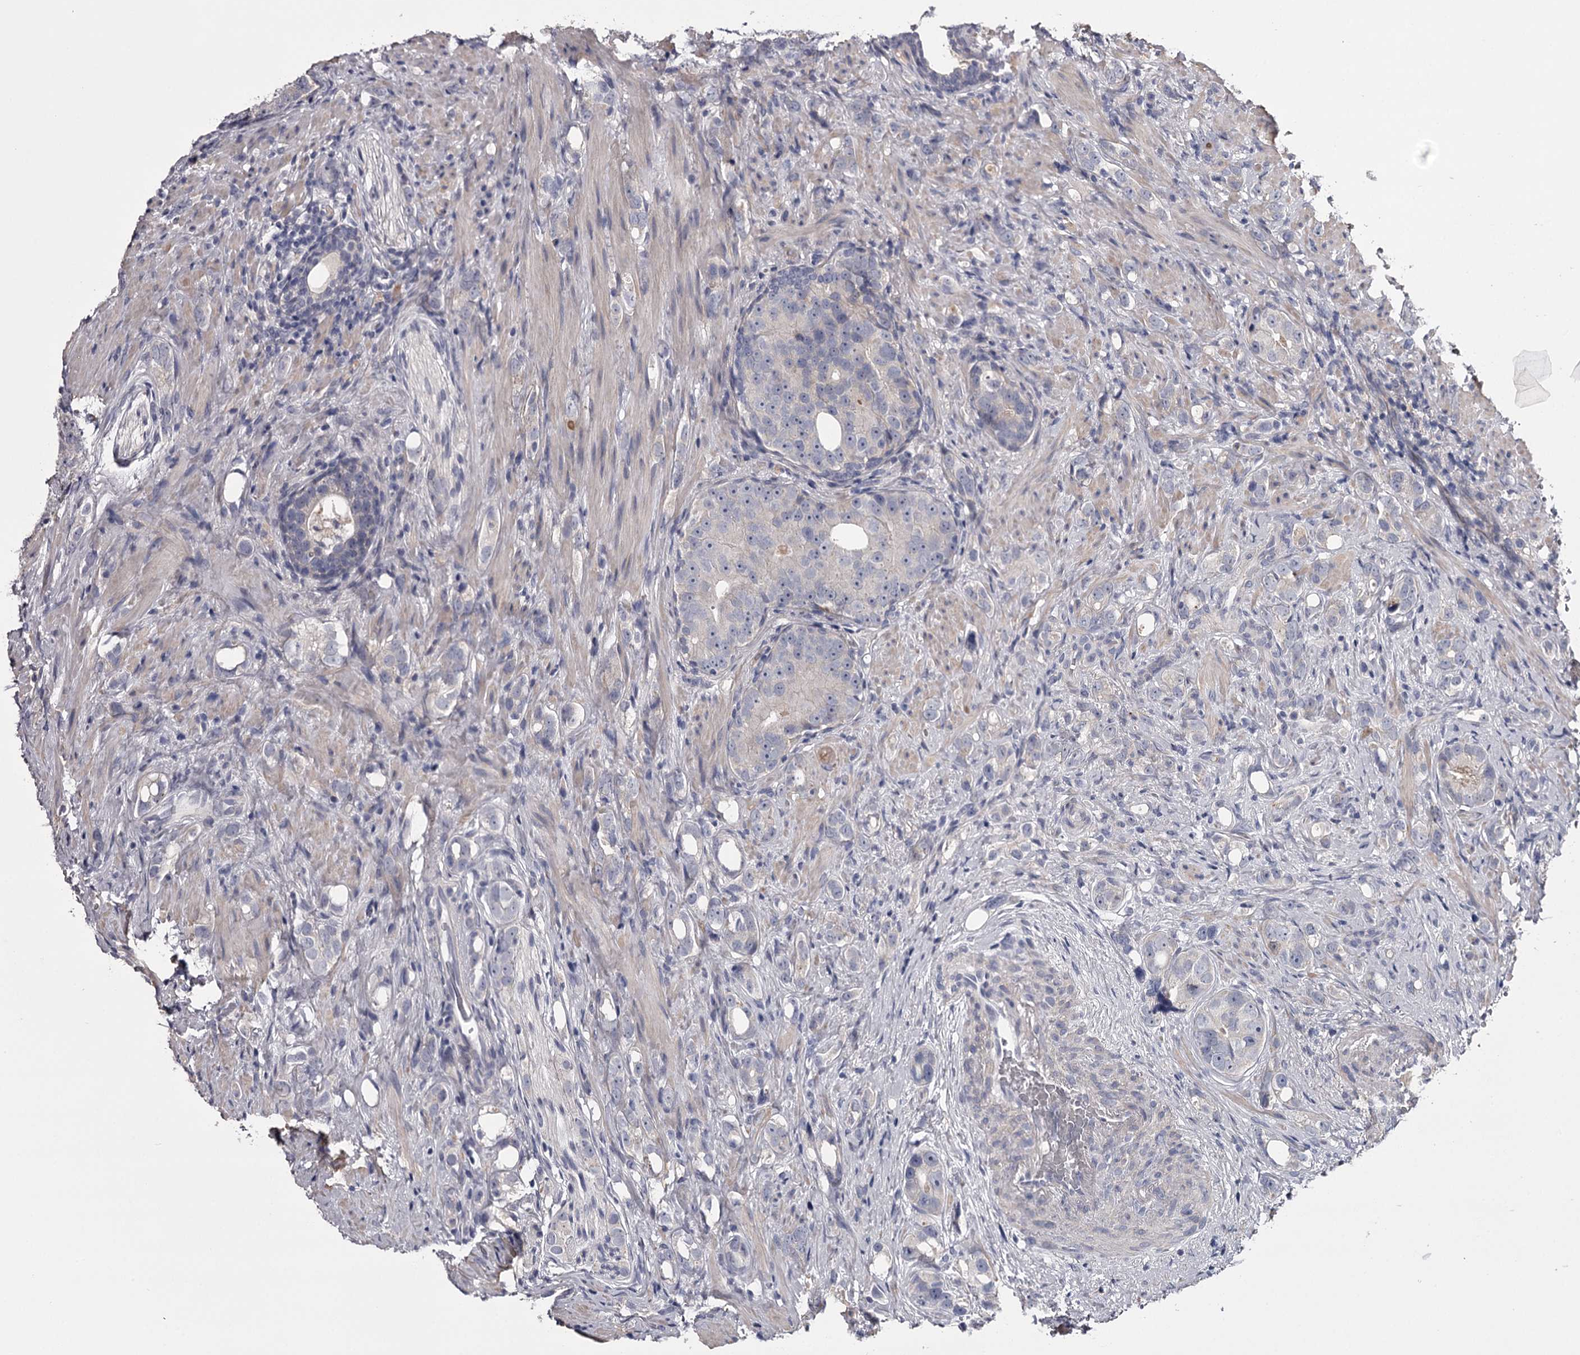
{"staining": {"intensity": "negative", "quantity": "none", "location": "none"}, "tissue": "prostate cancer", "cell_type": "Tumor cells", "image_type": "cancer", "snomed": [{"axis": "morphology", "description": "Adenocarcinoma, High grade"}, {"axis": "topography", "description": "Prostate"}], "caption": "Immunohistochemical staining of prostate cancer displays no significant positivity in tumor cells.", "gene": "FDXACB1", "patient": {"sex": "male", "age": 63}}